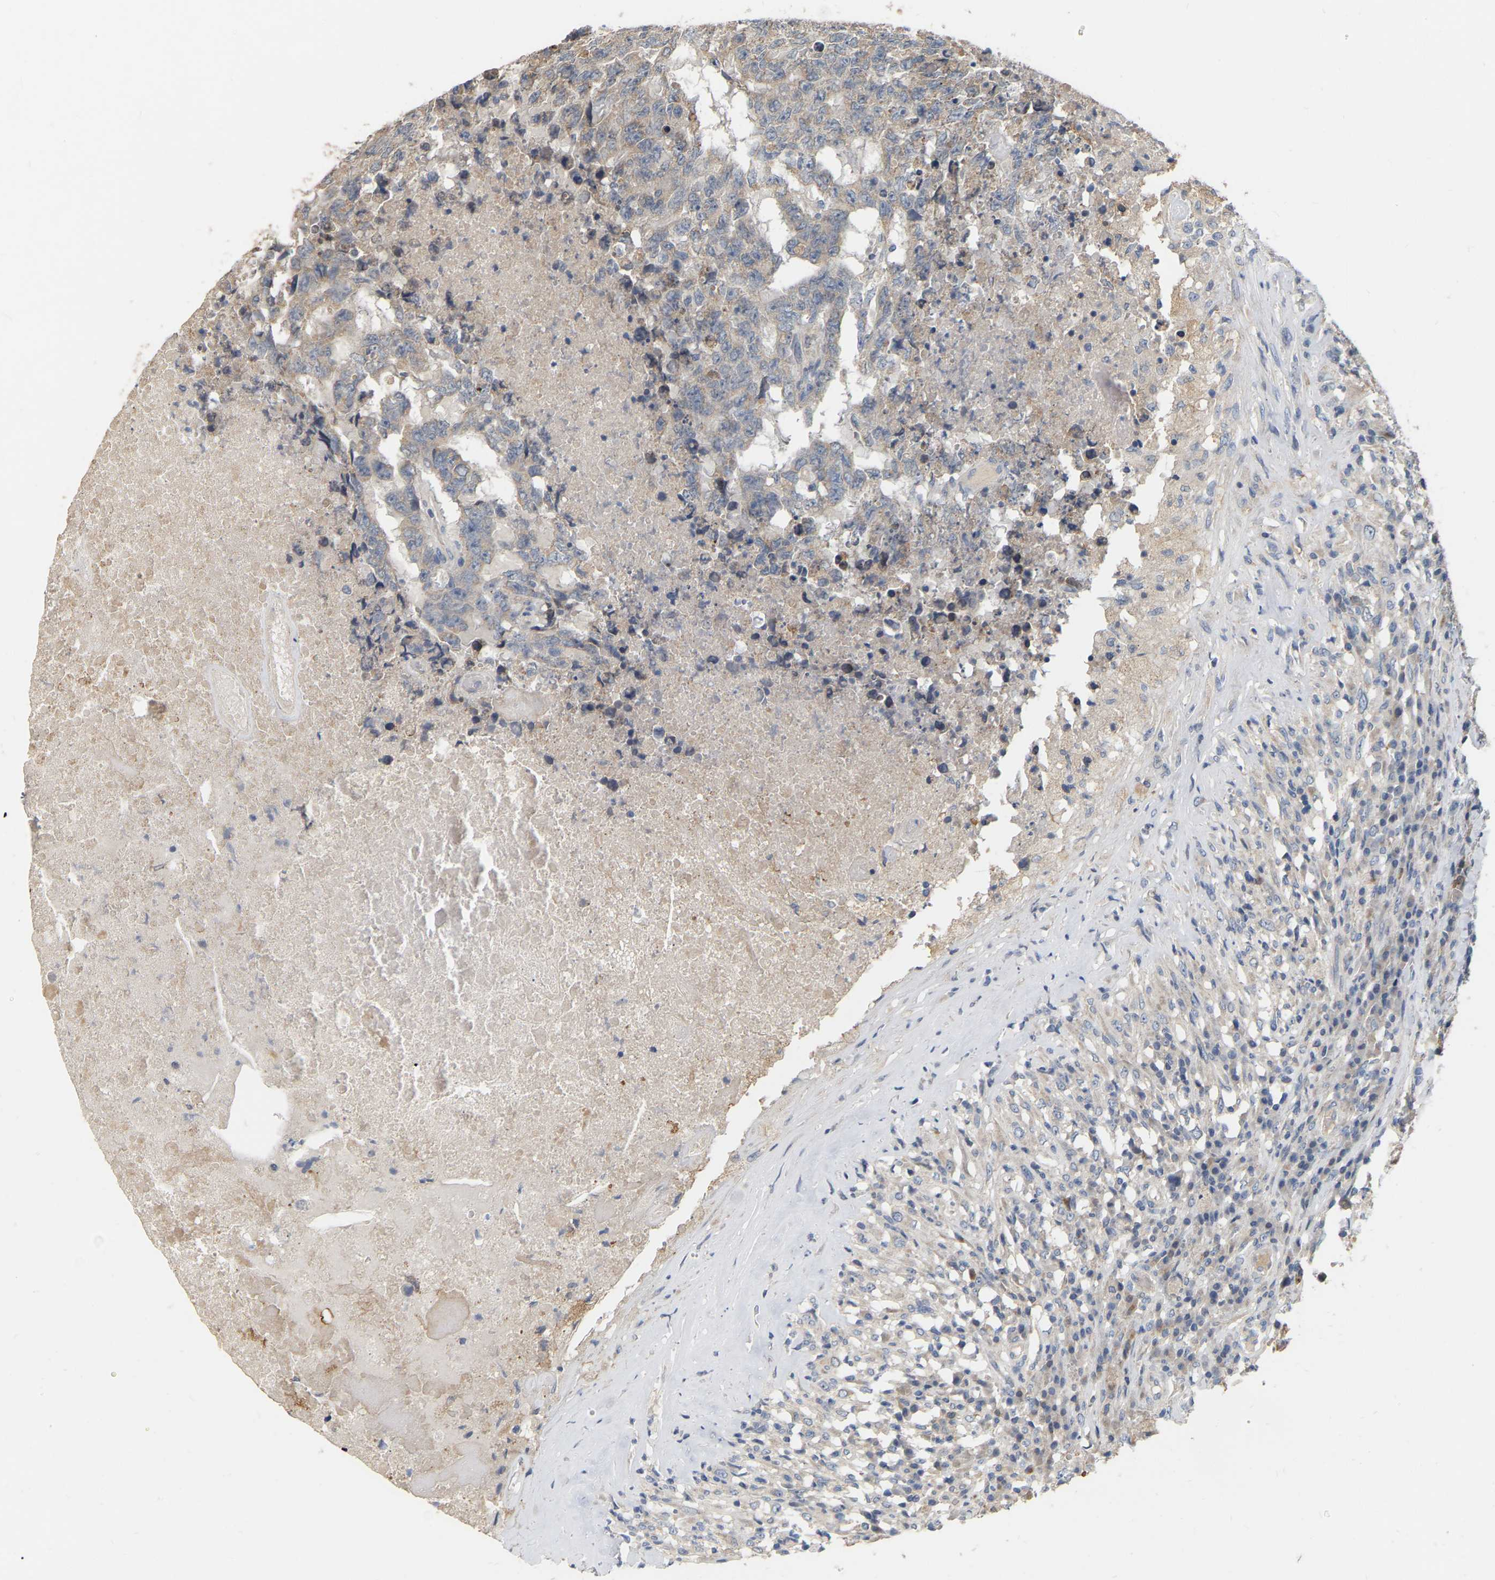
{"staining": {"intensity": "weak", "quantity": "<25%", "location": "cytoplasmic/membranous"}, "tissue": "testis cancer", "cell_type": "Tumor cells", "image_type": "cancer", "snomed": [{"axis": "morphology", "description": "Necrosis, NOS"}, {"axis": "morphology", "description": "Carcinoma, Embryonal, NOS"}, {"axis": "topography", "description": "Testis"}], "caption": "The micrograph exhibits no staining of tumor cells in testis embryonal carcinoma.", "gene": "SSH1", "patient": {"sex": "male", "age": 19}}